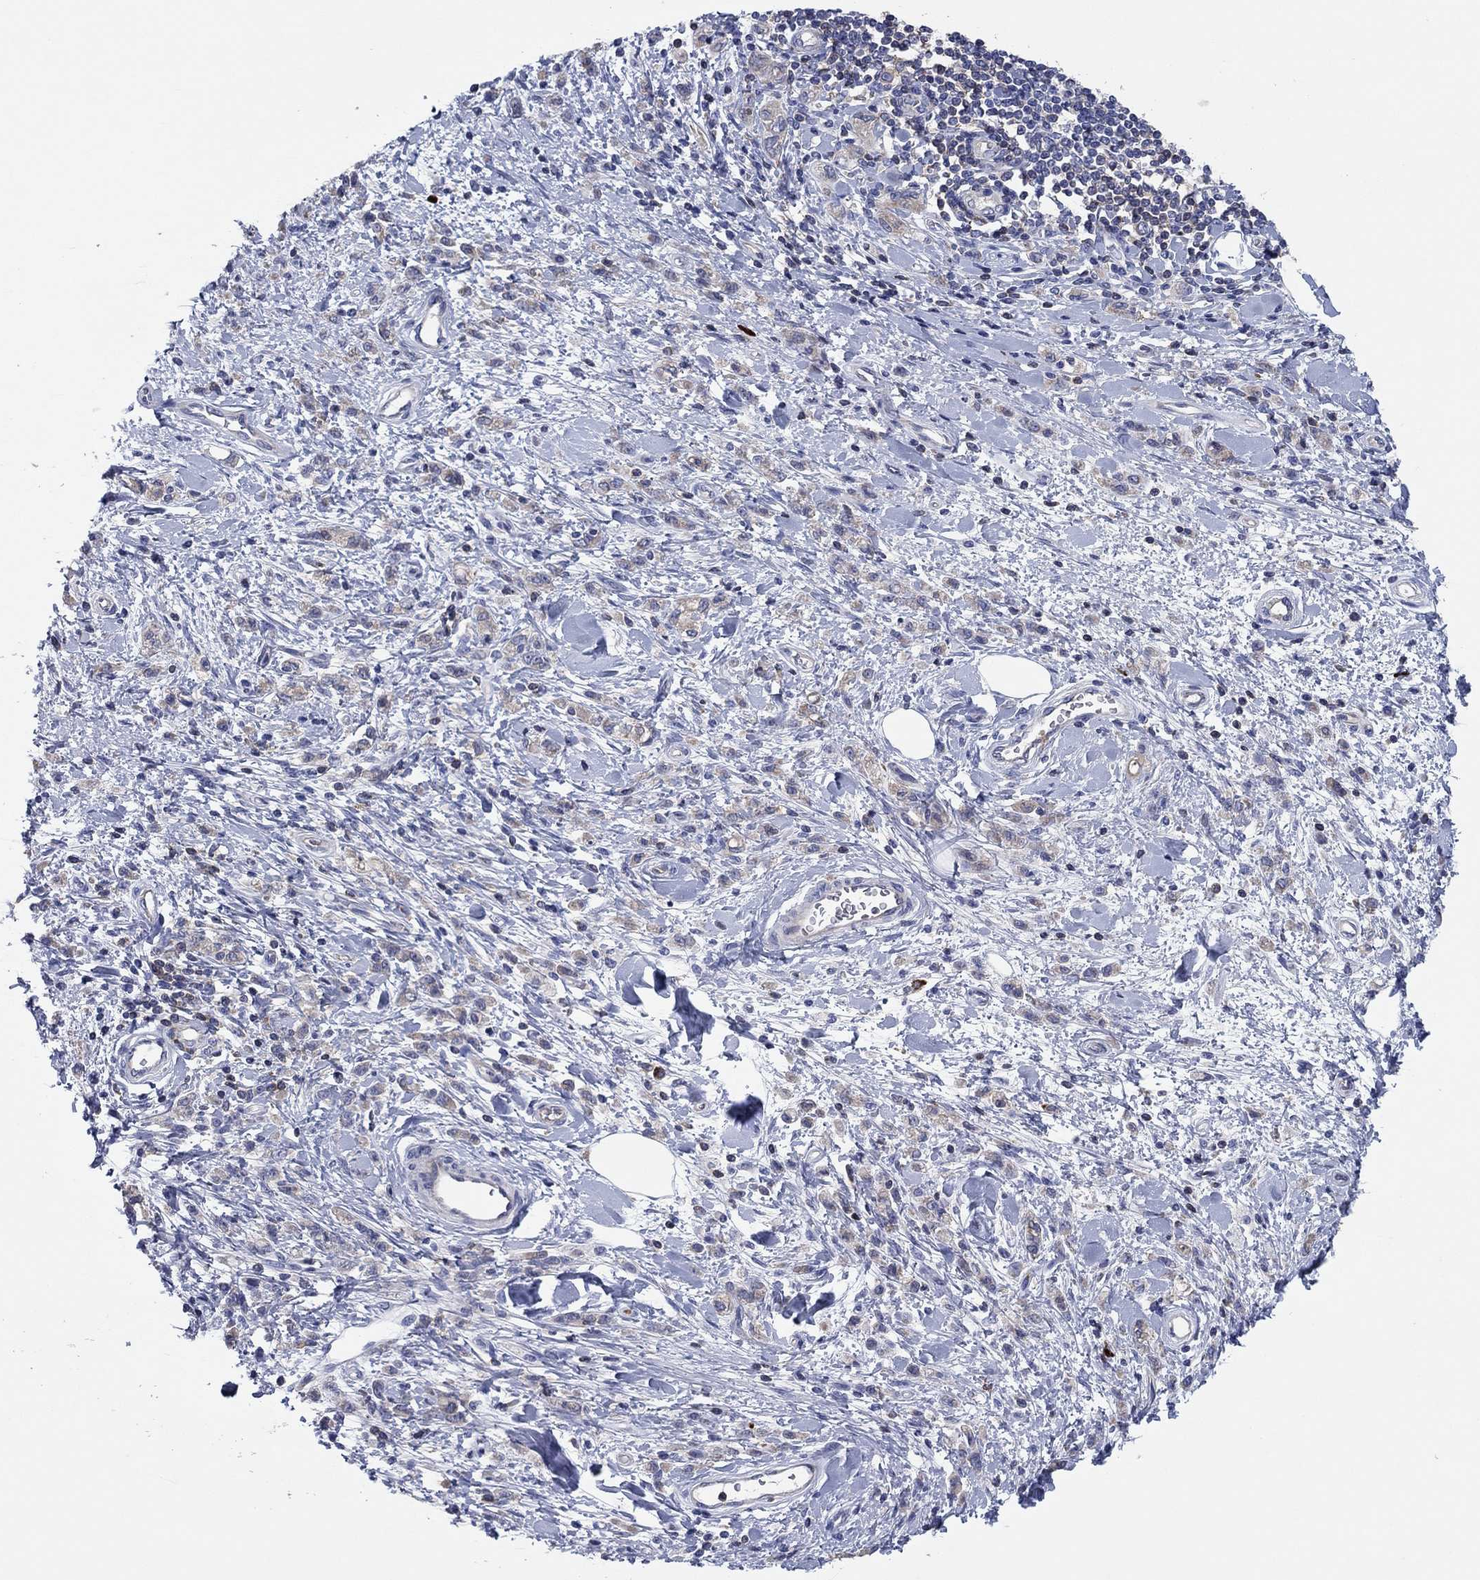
{"staining": {"intensity": "weak", "quantity": ">75%", "location": "cytoplasmic/membranous"}, "tissue": "stomach cancer", "cell_type": "Tumor cells", "image_type": "cancer", "snomed": [{"axis": "morphology", "description": "Adenocarcinoma, NOS"}, {"axis": "topography", "description": "Stomach"}], "caption": "A histopathology image of human adenocarcinoma (stomach) stained for a protein reveals weak cytoplasmic/membranous brown staining in tumor cells.", "gene": "PVR", "patient": {"sex": "male", "age": 77}}